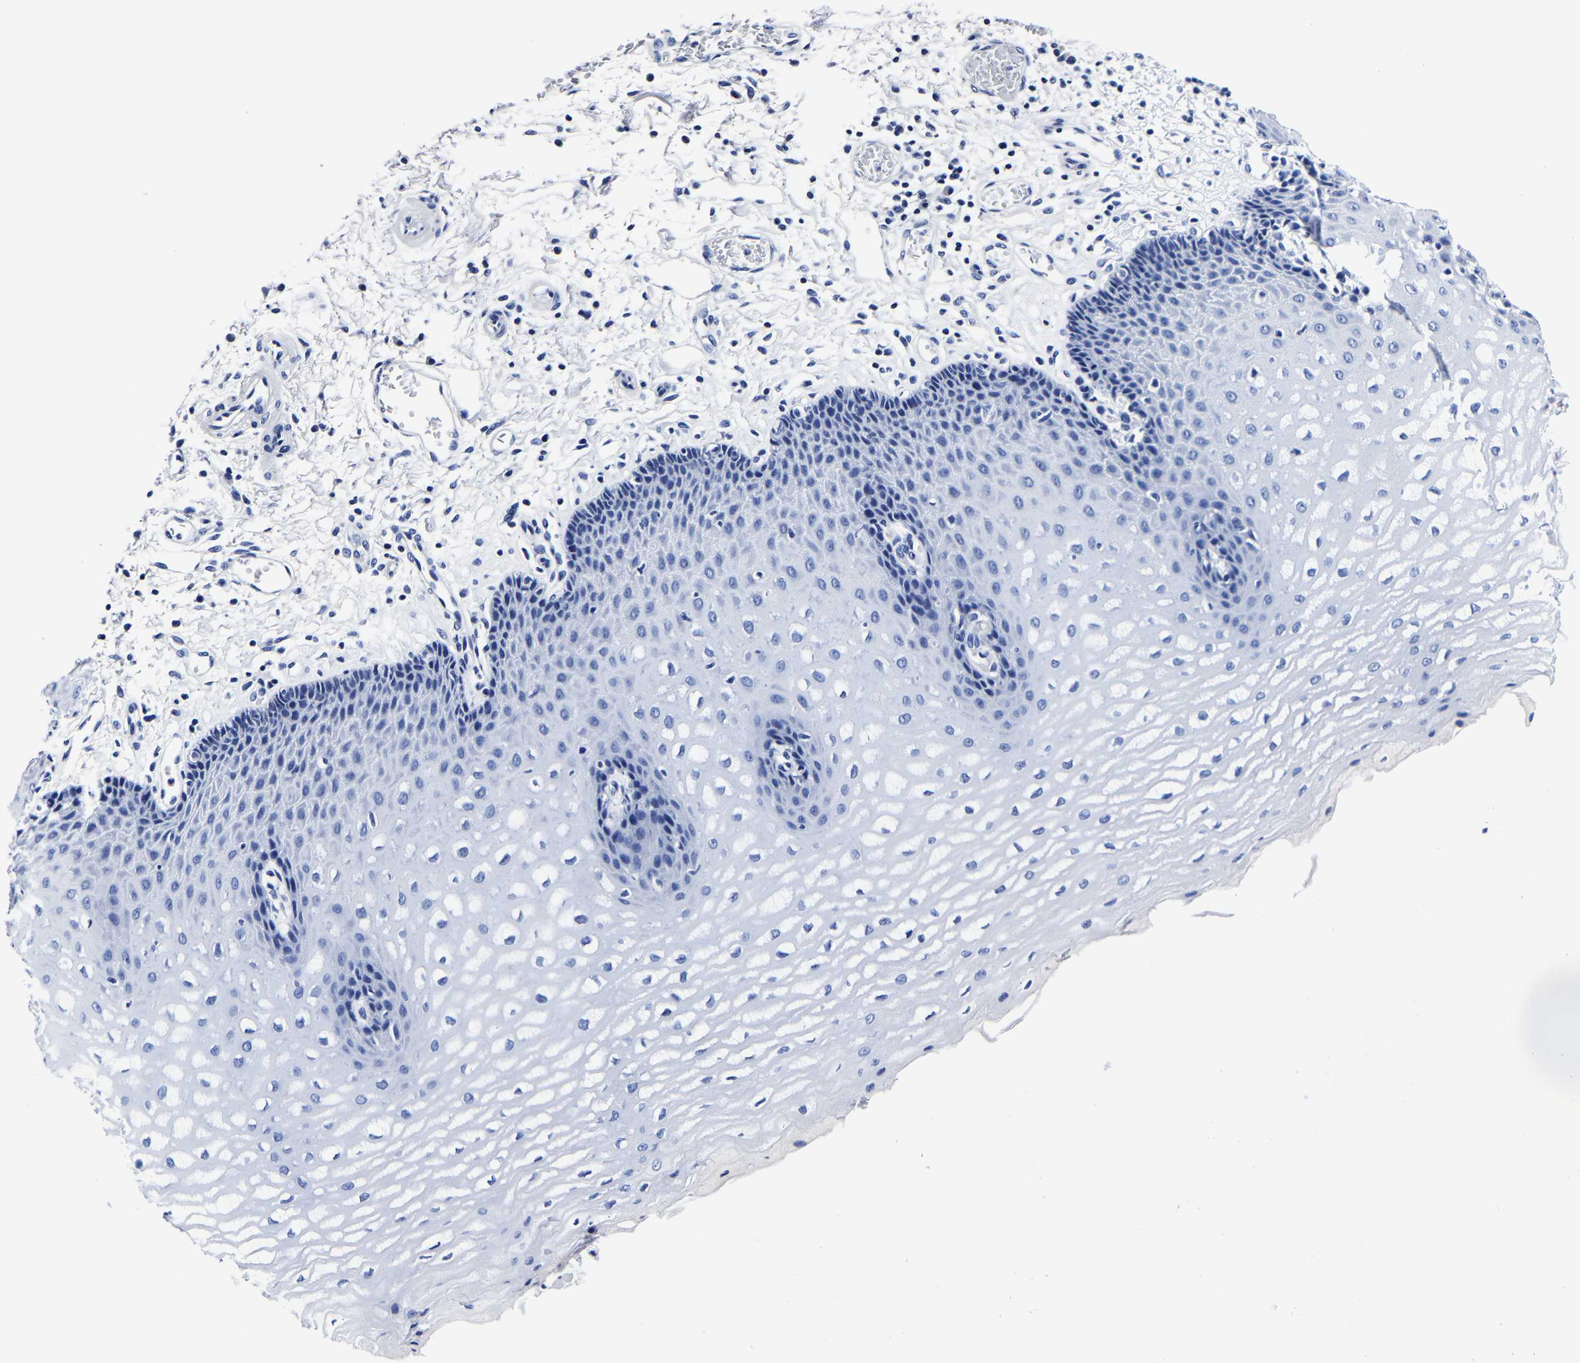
{"staining": {"intensity": "negative", "quantity": "none", "location": "none"}, "tissue": "esophagus", "cell_type": "Squamous epithelial cells", "image_type": "normal", "snomed": [{"axis": "morphology", "description": "Normal tissue, NOS"}, {"axis": "topography", "description": "Esophagus"}], "caption": "High power microscopy micrograph of an IHC photomicrograph of normal esophagus, revealing no significant expression in squamous epithelial cells.", "gene": "CPA2", "patient": {"sex": "male", "age": 54}}